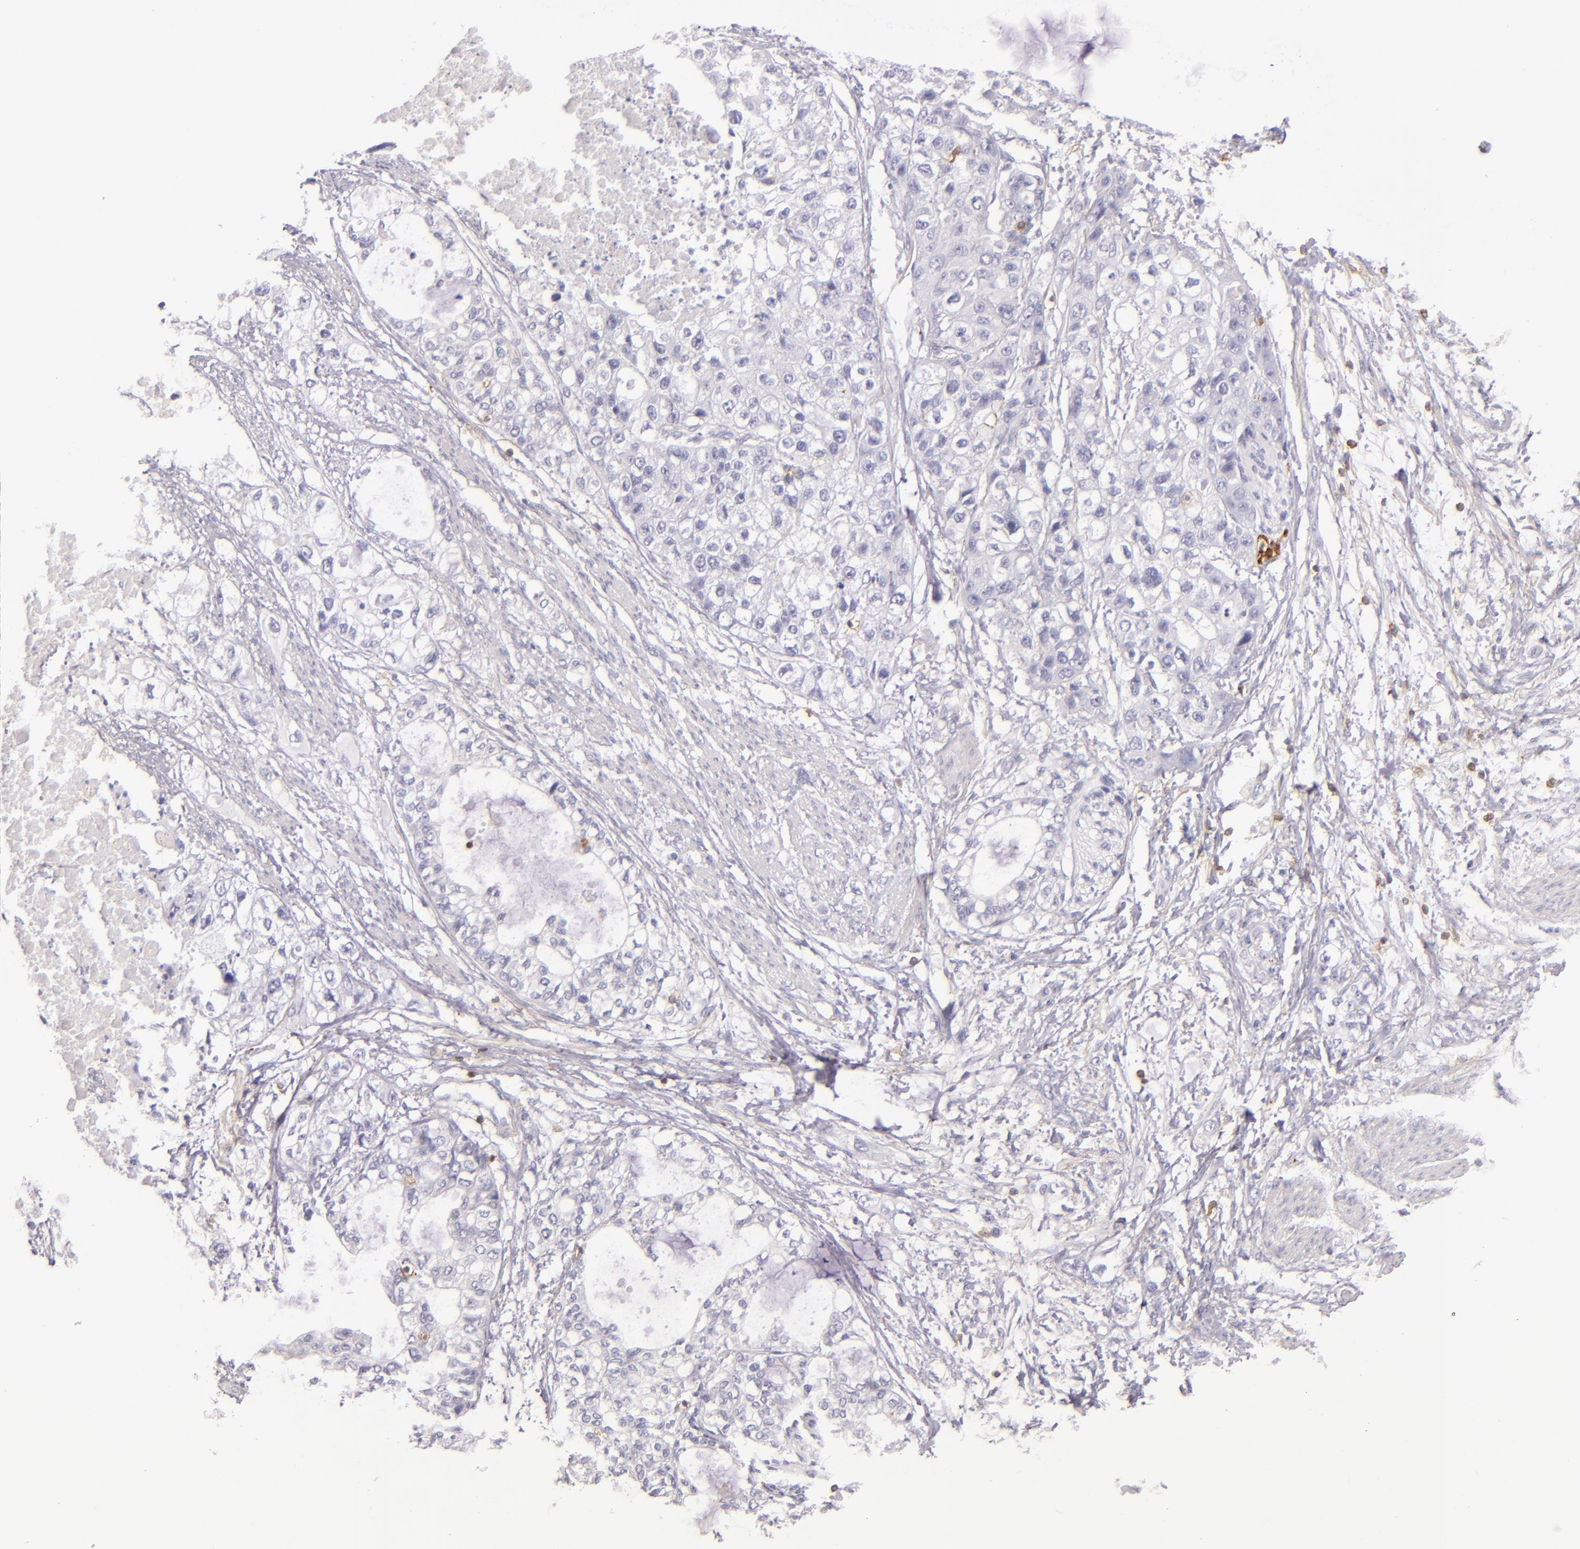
{"staining": {"intensity": "negative", "quantity": "none", "location": "none"}, "tissue": "stomach cancer", "cell_type": "Tumor cells", "image_type": "cancer", "snomed": [{"axis": "morphology", "description": "Adenocarcinoma, NOS"}, {"axis": "topography", "description": "Stomach, upper"}], "caption": "The micrograph shows no significant positivity in tumor cells of stomach cancer (adenocarcinoma).", "gene": "LAT", "patient": {"sex": "female", "age": 52}}